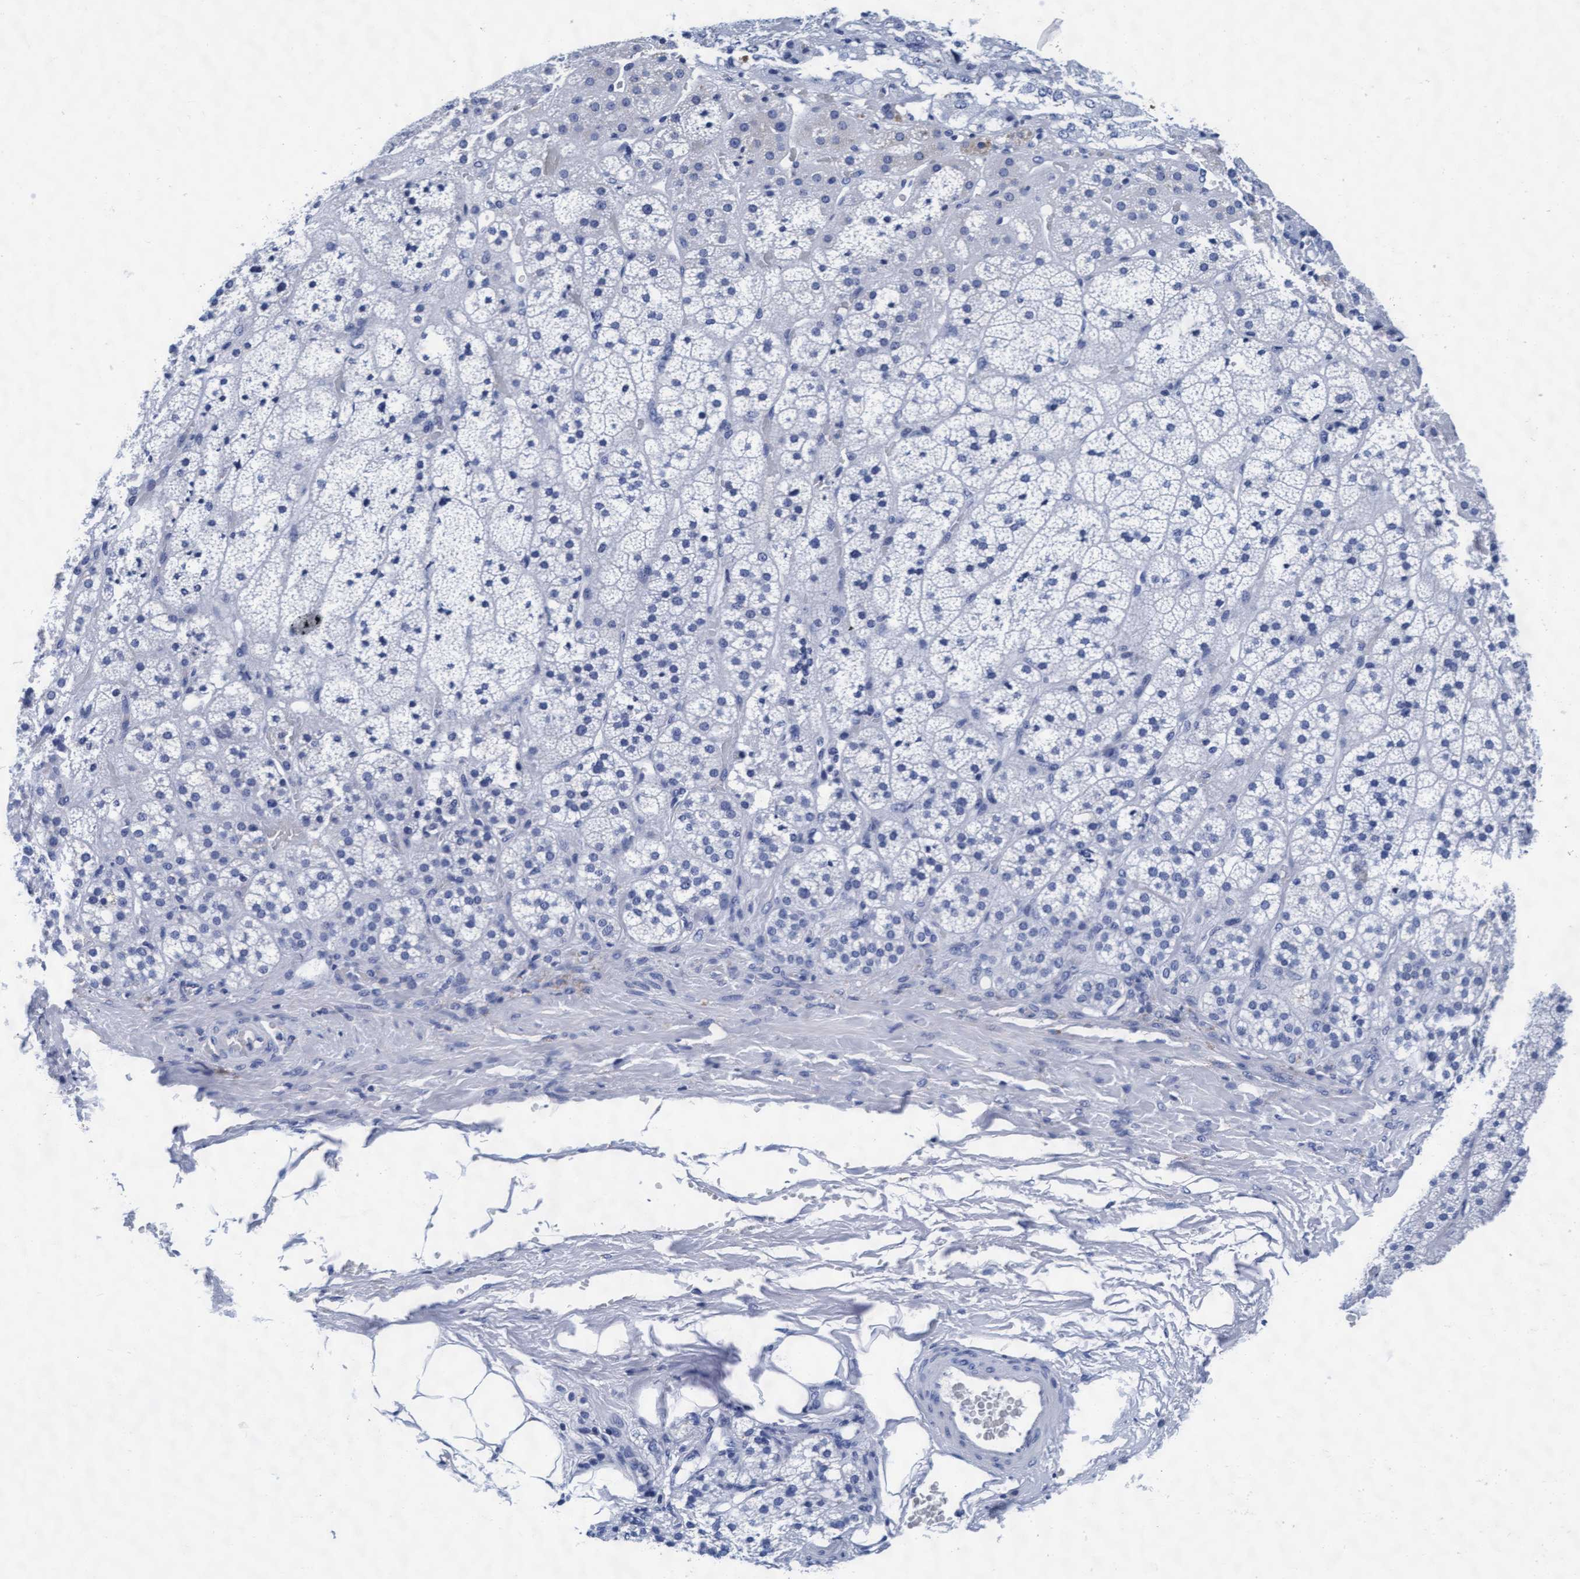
{"staining": {"intensity": "weak", "quantity": "<25%", "location": "cytoplasmic/membranous"}, "tissue": "adrenal gland", "cell_type": "Glandular cells", "image_type": "normal", "snomed": [{"axis": "morphology", "description": "Normal tissue, NOS"}, {"axis": "topography", "description": "Adrenal gland"}], "caption": "Immunohistochemical staining of unremarkable human adrenal gland displays no significant expression in glandular cells.", "gene": "ARSG", "patient": {"sex": "female", "age": 44}}